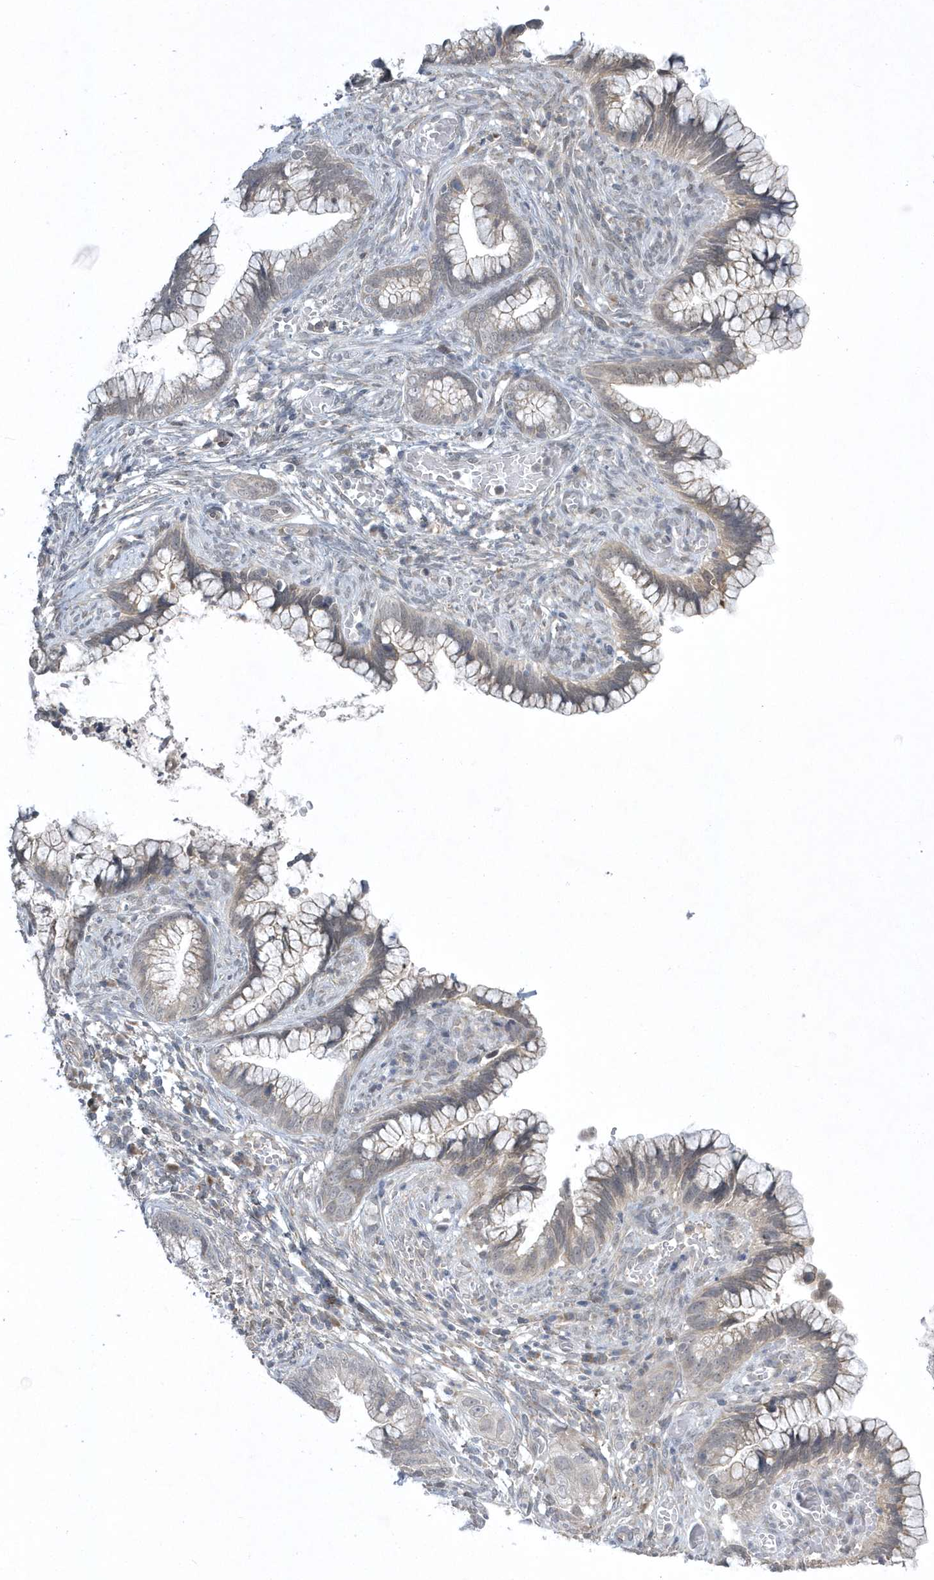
{"staining": {"intensity": "weak", "quantity": "<25%", "location": "cytoplasmic/membranous"}, "tissue": "cervical cancer", "cell_type": "Tumor cells", "image_type": "cancer", "snomed": [{"axis": "morphology", "description": "Adenocarcinoma, NOS"}, {"axis": "topography", "description": "Cervix"}], "caption": "The photomicrograph shows no staining of tumor cells in cervical cancer (adenocarcinoma). (IHC, brightfield microscopy, high magnification).", "gene": "ZC3H12D", "patient": {"sex": "female", "age": 44}}